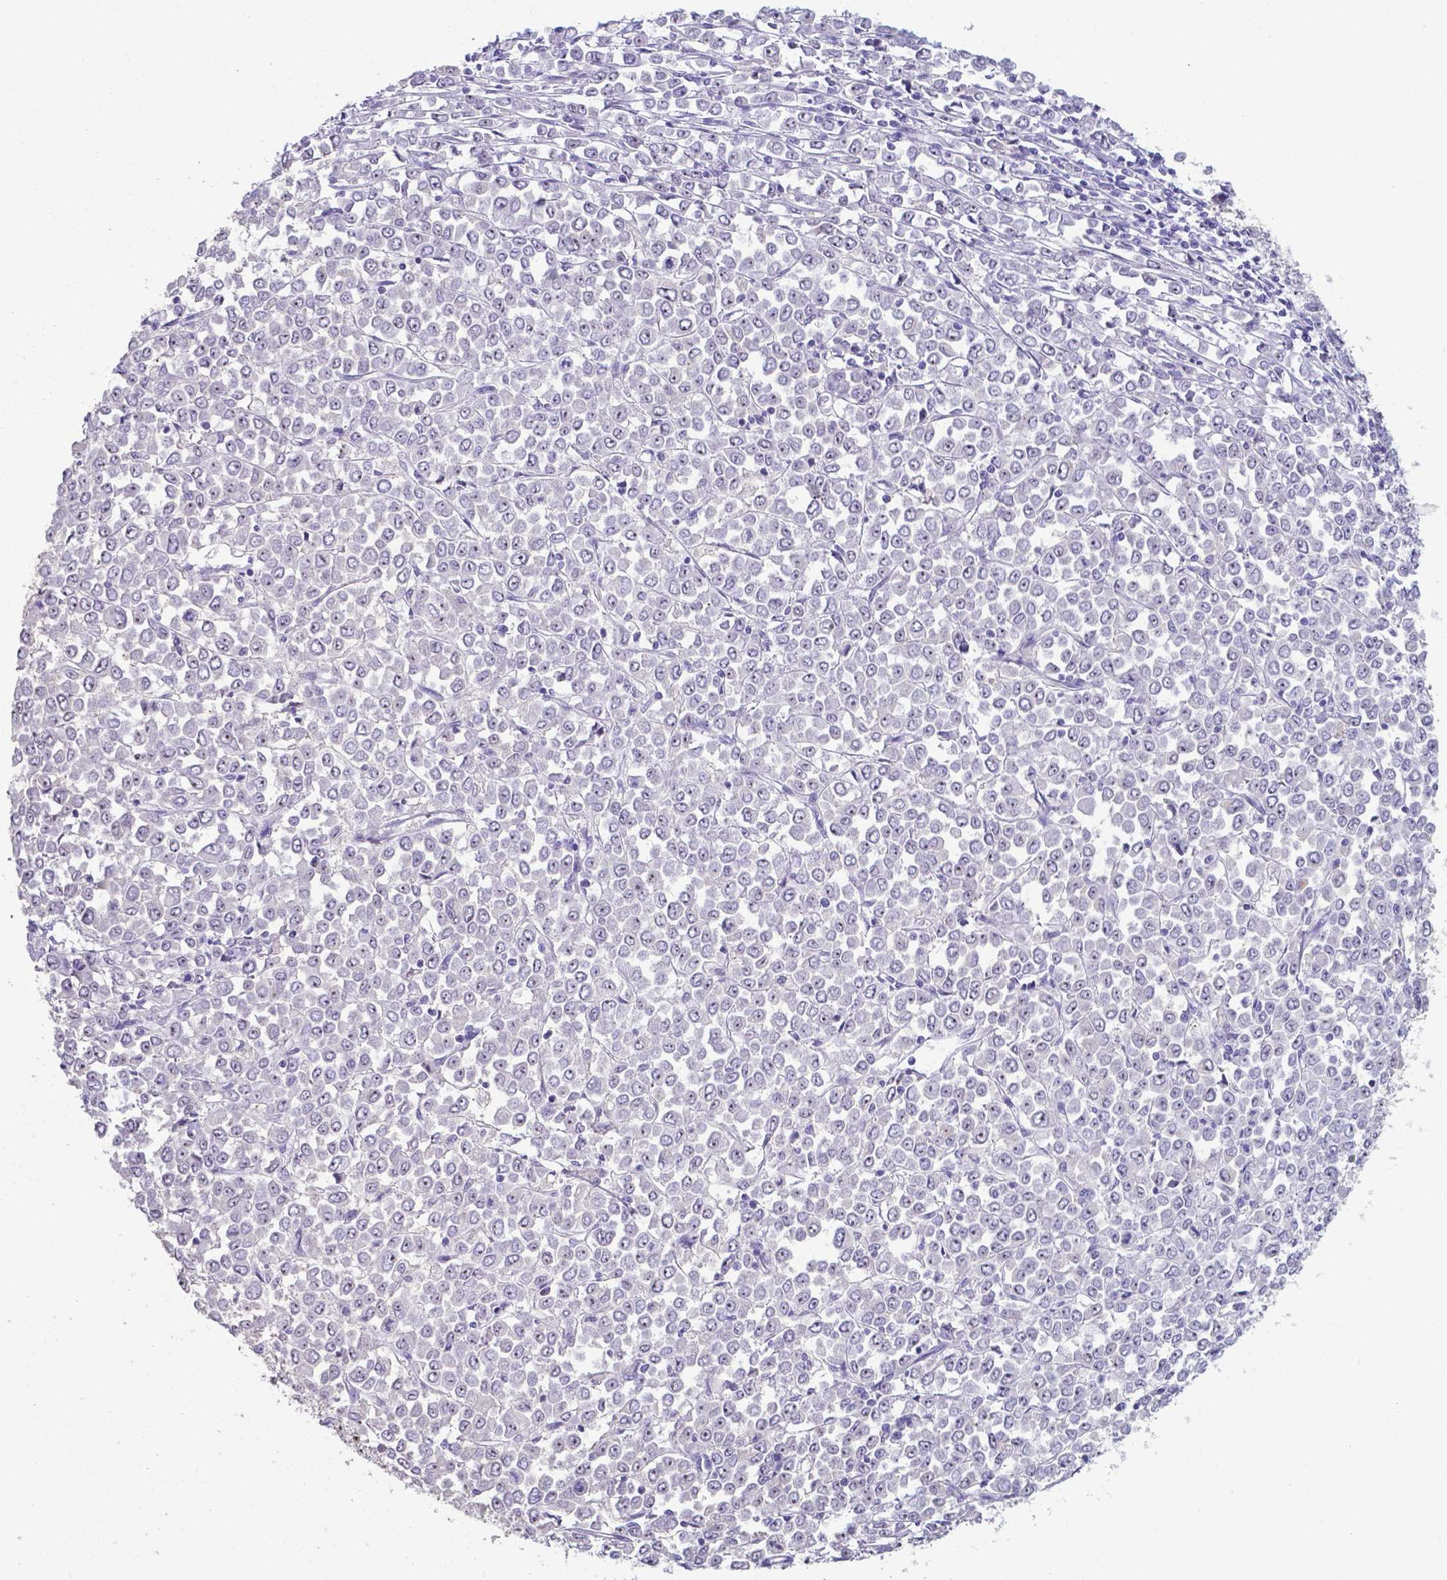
{"staining": {"intensity": "negative", "quantity": "none", "location": "none"}, "tissue": "stomach cancer", "cell_type": "Tumor cells", "image_type": "cancer", "snomed": [{"axis": "morphology", "description": "Adenocarcinoma, NOS"}, {"axis": "topography", "description": "Stomach, upper"}], "caption": "This micrograph is of stomach adenocarcinoma stained with immunohistochemistry to label a protein in brown with the nuclei are counter-stained blue. There is no staining in tumor cells. (Brightfield microscopy of DAB immunohistochemistry at high magnification).", "gene": "AP5B1", "patient": {"sex": "male", "age": 70}}